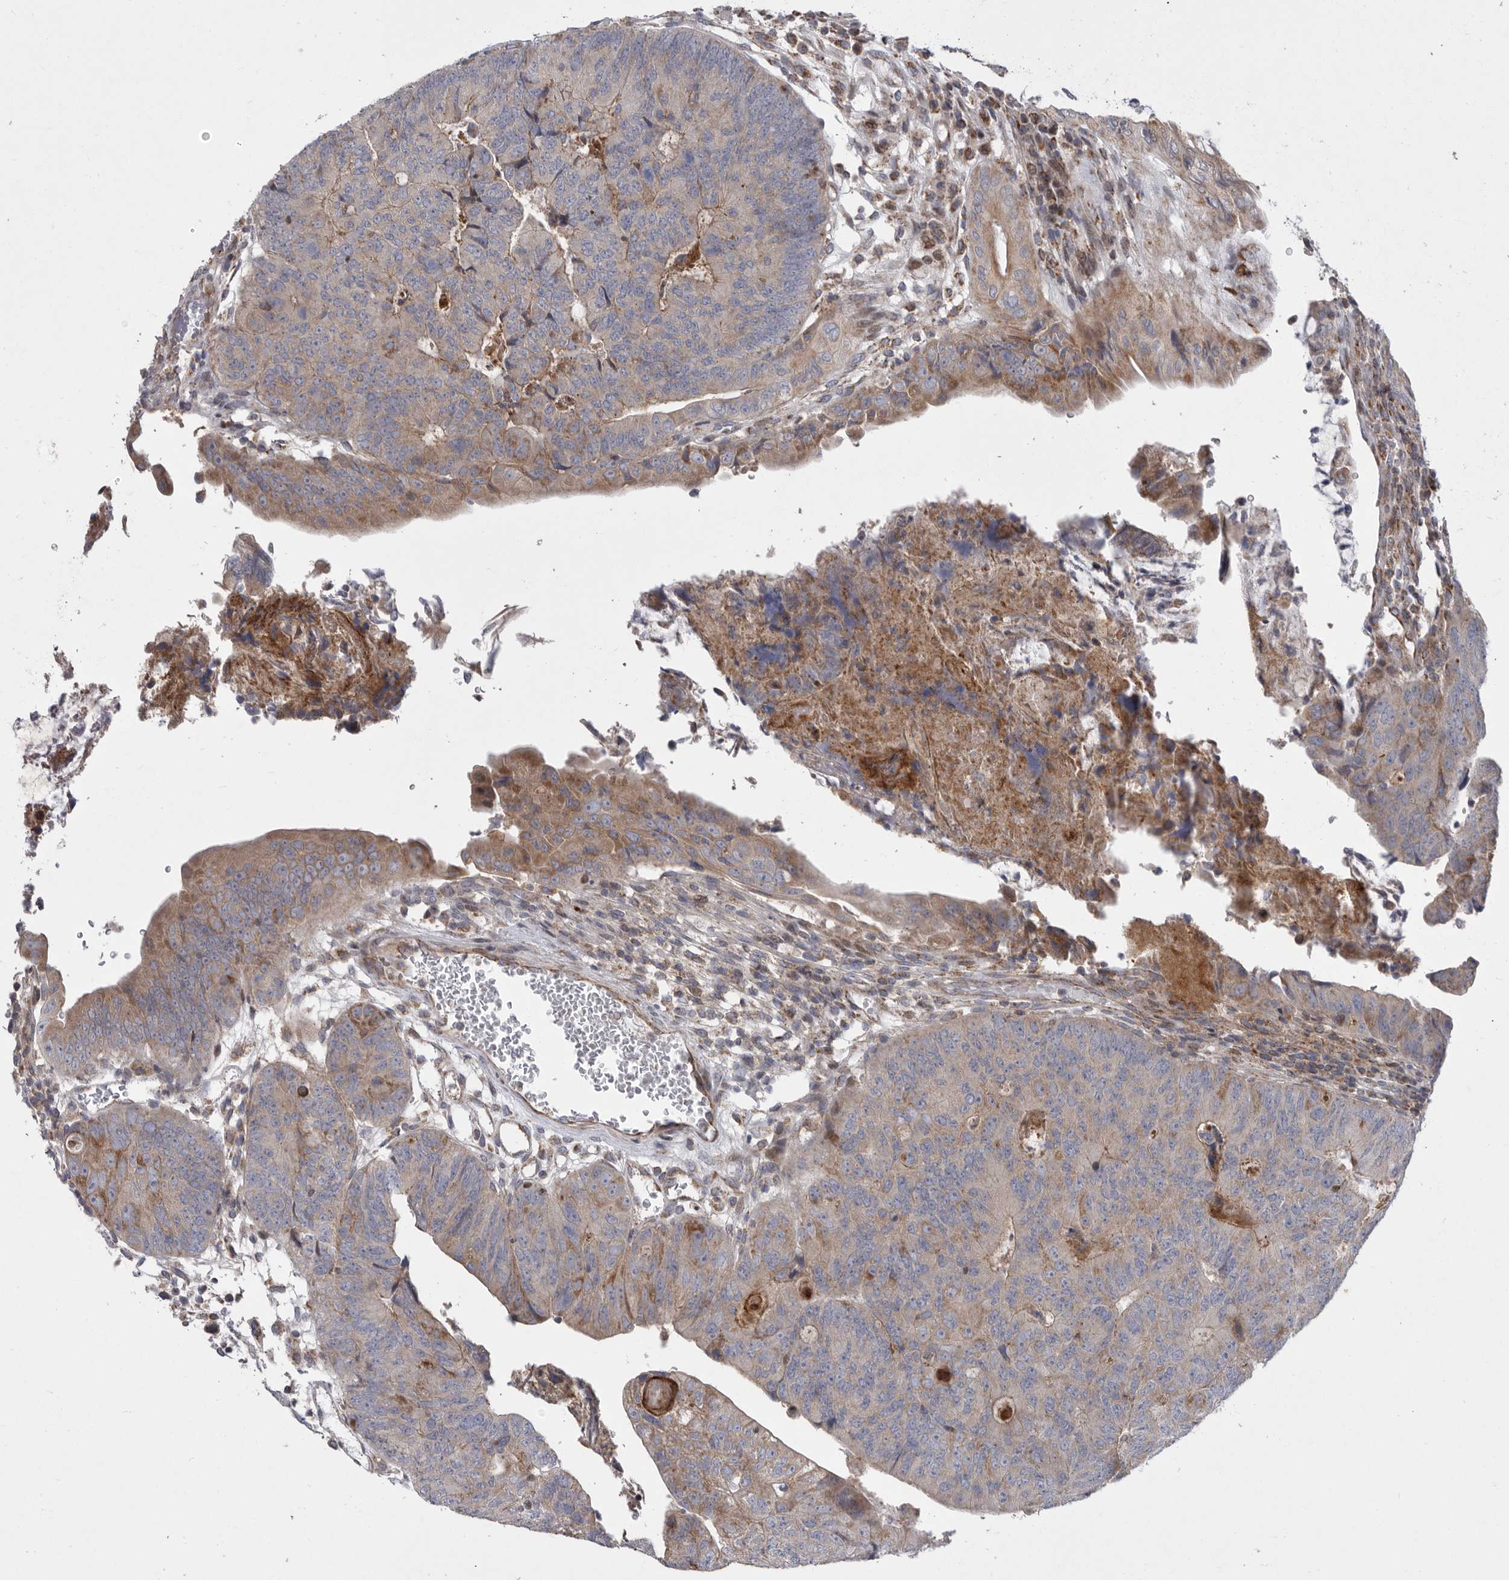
{"staining": {"intensity": "moderate", "quantity": "<25%", "location": "cytoplasmic/membranous"}, "tissue": "colorectal cancer", "cell_type": "Tumor cells", "image_type": "cancer", "snomed": [{"axis": "morphology", "description": "Adenocarcinoma, NOS"}, {"axis": "topography", "description": "Colon"}], "caption": "Adenocarcinoma (colorectal) stained for a protein shows moderate cytoplasmic/membranous positivity in tumor cells.", "gene": "MPZL1", "patient": {"sex": "female", "age": 67}}